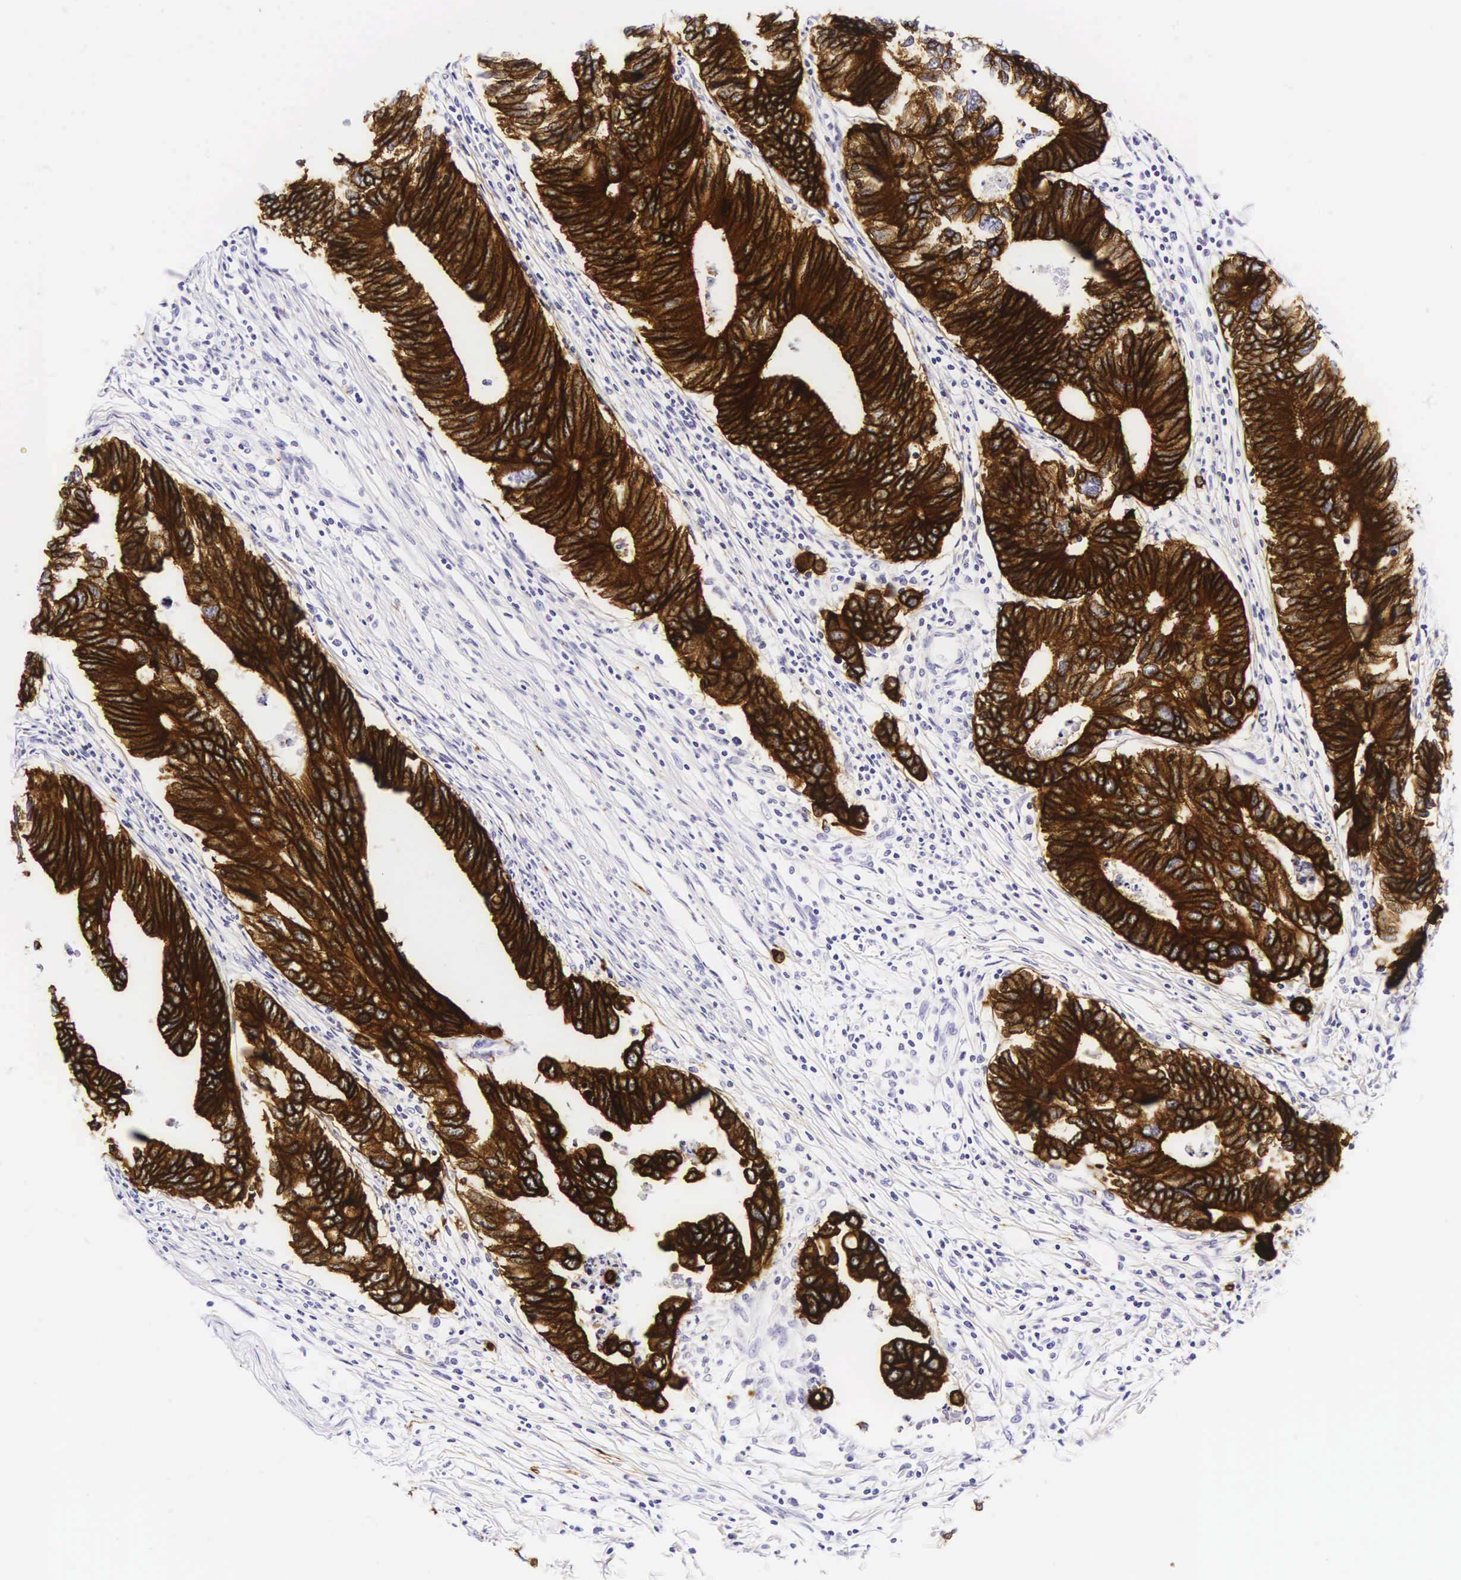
{"staining": {"intensity": "strong", "quantity": ">75%", "location": "cytoplasmic/membranous"}, "tissue": "colorectal cancer", "cell_type": "Tumor cells", "image_type": "cancer", "snomed": [{"axis": "morphology", "description": "Adenocarcinoma, NOS"}, {"axis": "topography", "description": "Colon"}], "caption": "The photomicrograph demonstrates immunohistochemical staining of colorectal adenocarcinoma. There is strong cytoplasmic/membranous positivity is present in about >75% of tumor cells. The protein is stained brown, and the nuclei are stained in blue (DAB (3,3'-diaminobenzidine) IHC with brightfield microscopy, high magnification).", "gene": "KRT18", "patient": {"sex": "female", "age": 78}}